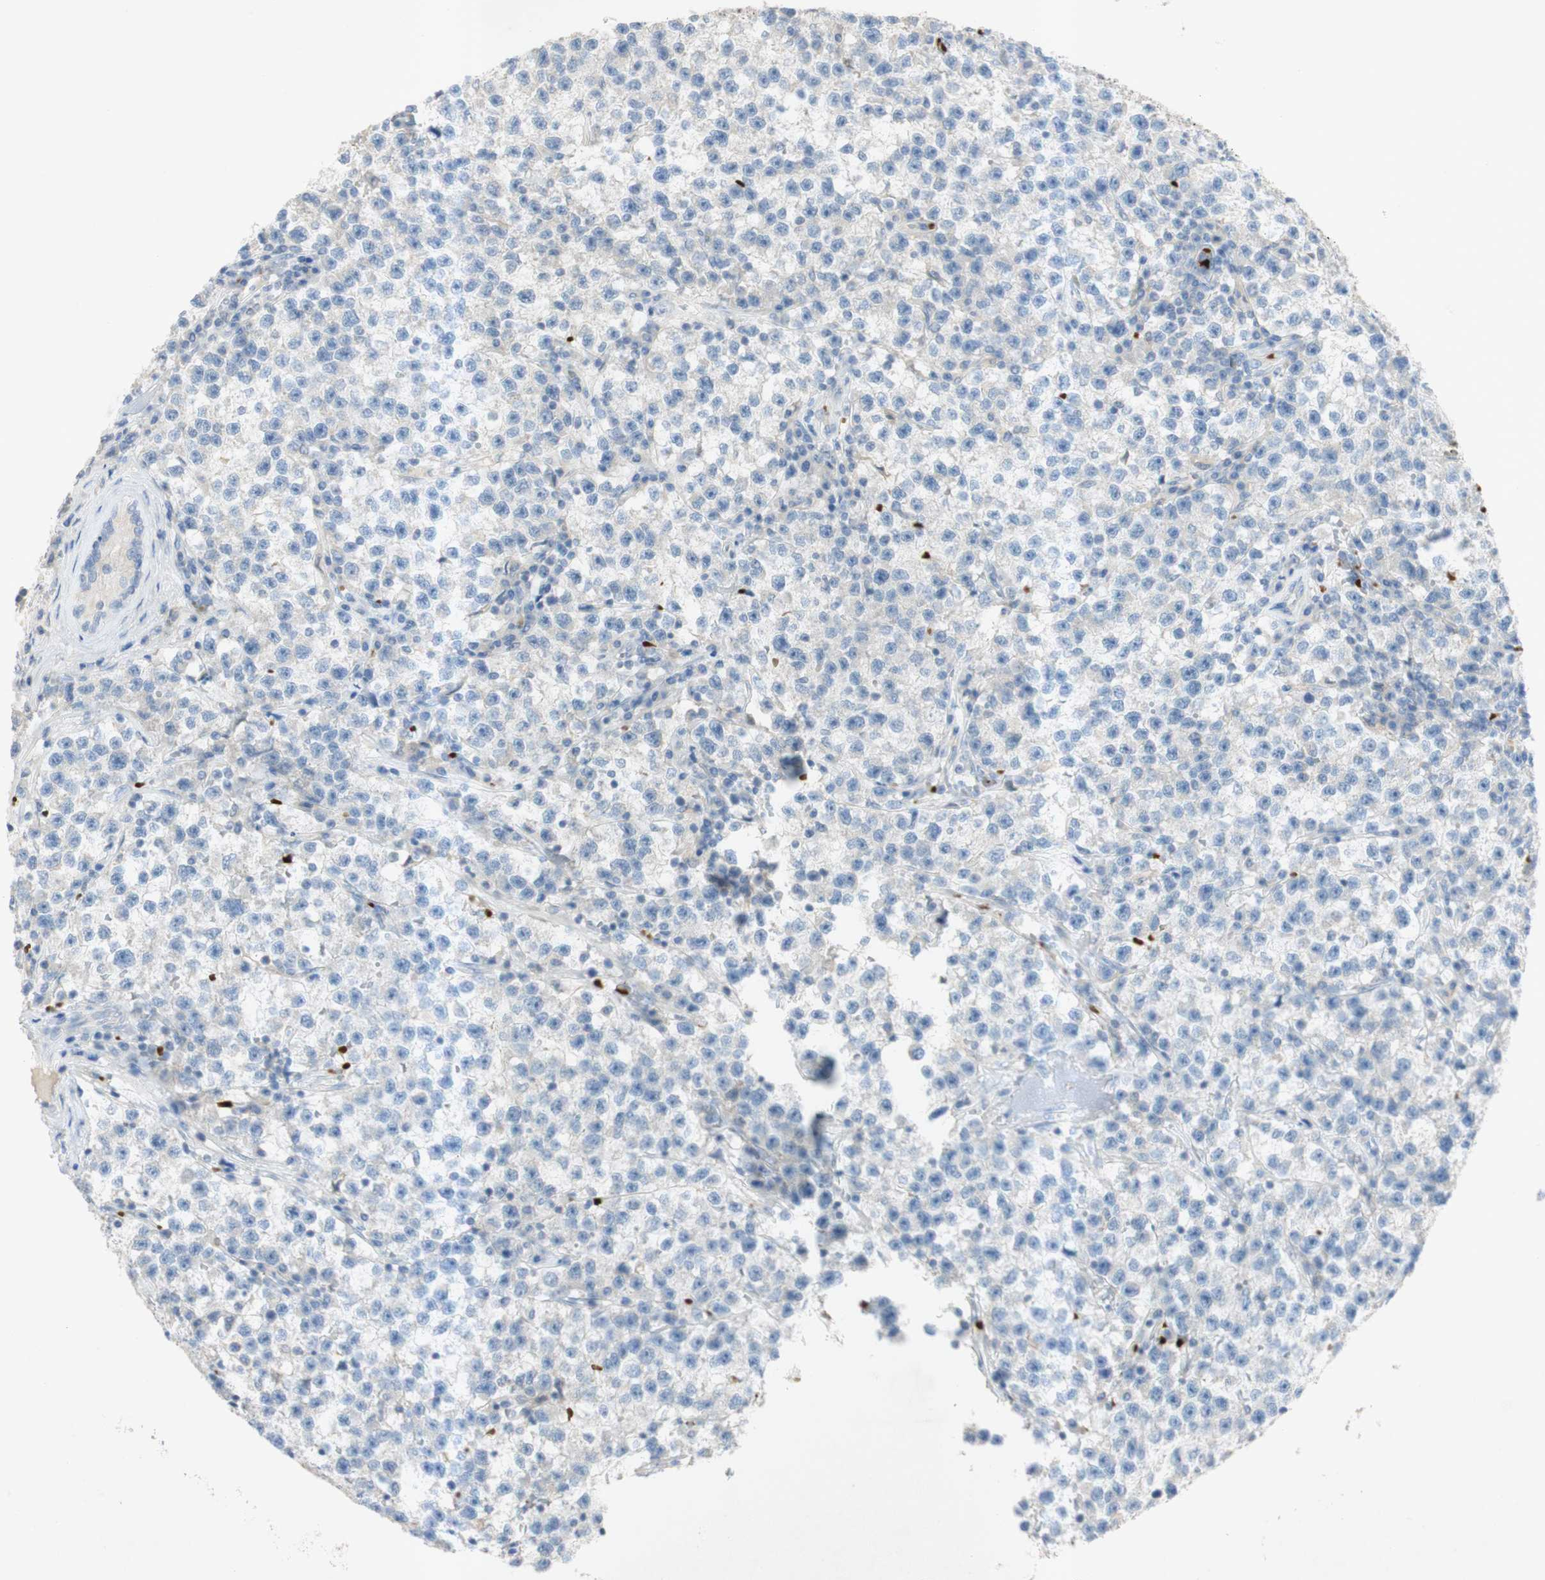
{"staining": {"intensity": "negative", "quantity": "none", "location": "none"}, "tissue": "testis cancer", "cell_type": "Tumor cells", "image_type": "cancer", "snomed": [{"axis": "morphology", "description": "Seminoma, NOS"}, {"axis": "topography", "description": "Testis"}], "caption": "IHC photomicrograph of neoplastic tissue: human seminoma (testis) stained with DAB (3,3'-diaminobenzidine) exhibits no significant protein staining in tumor cells.", "gene": "EPO", "patient": {"sex": "male", "age": 22}}